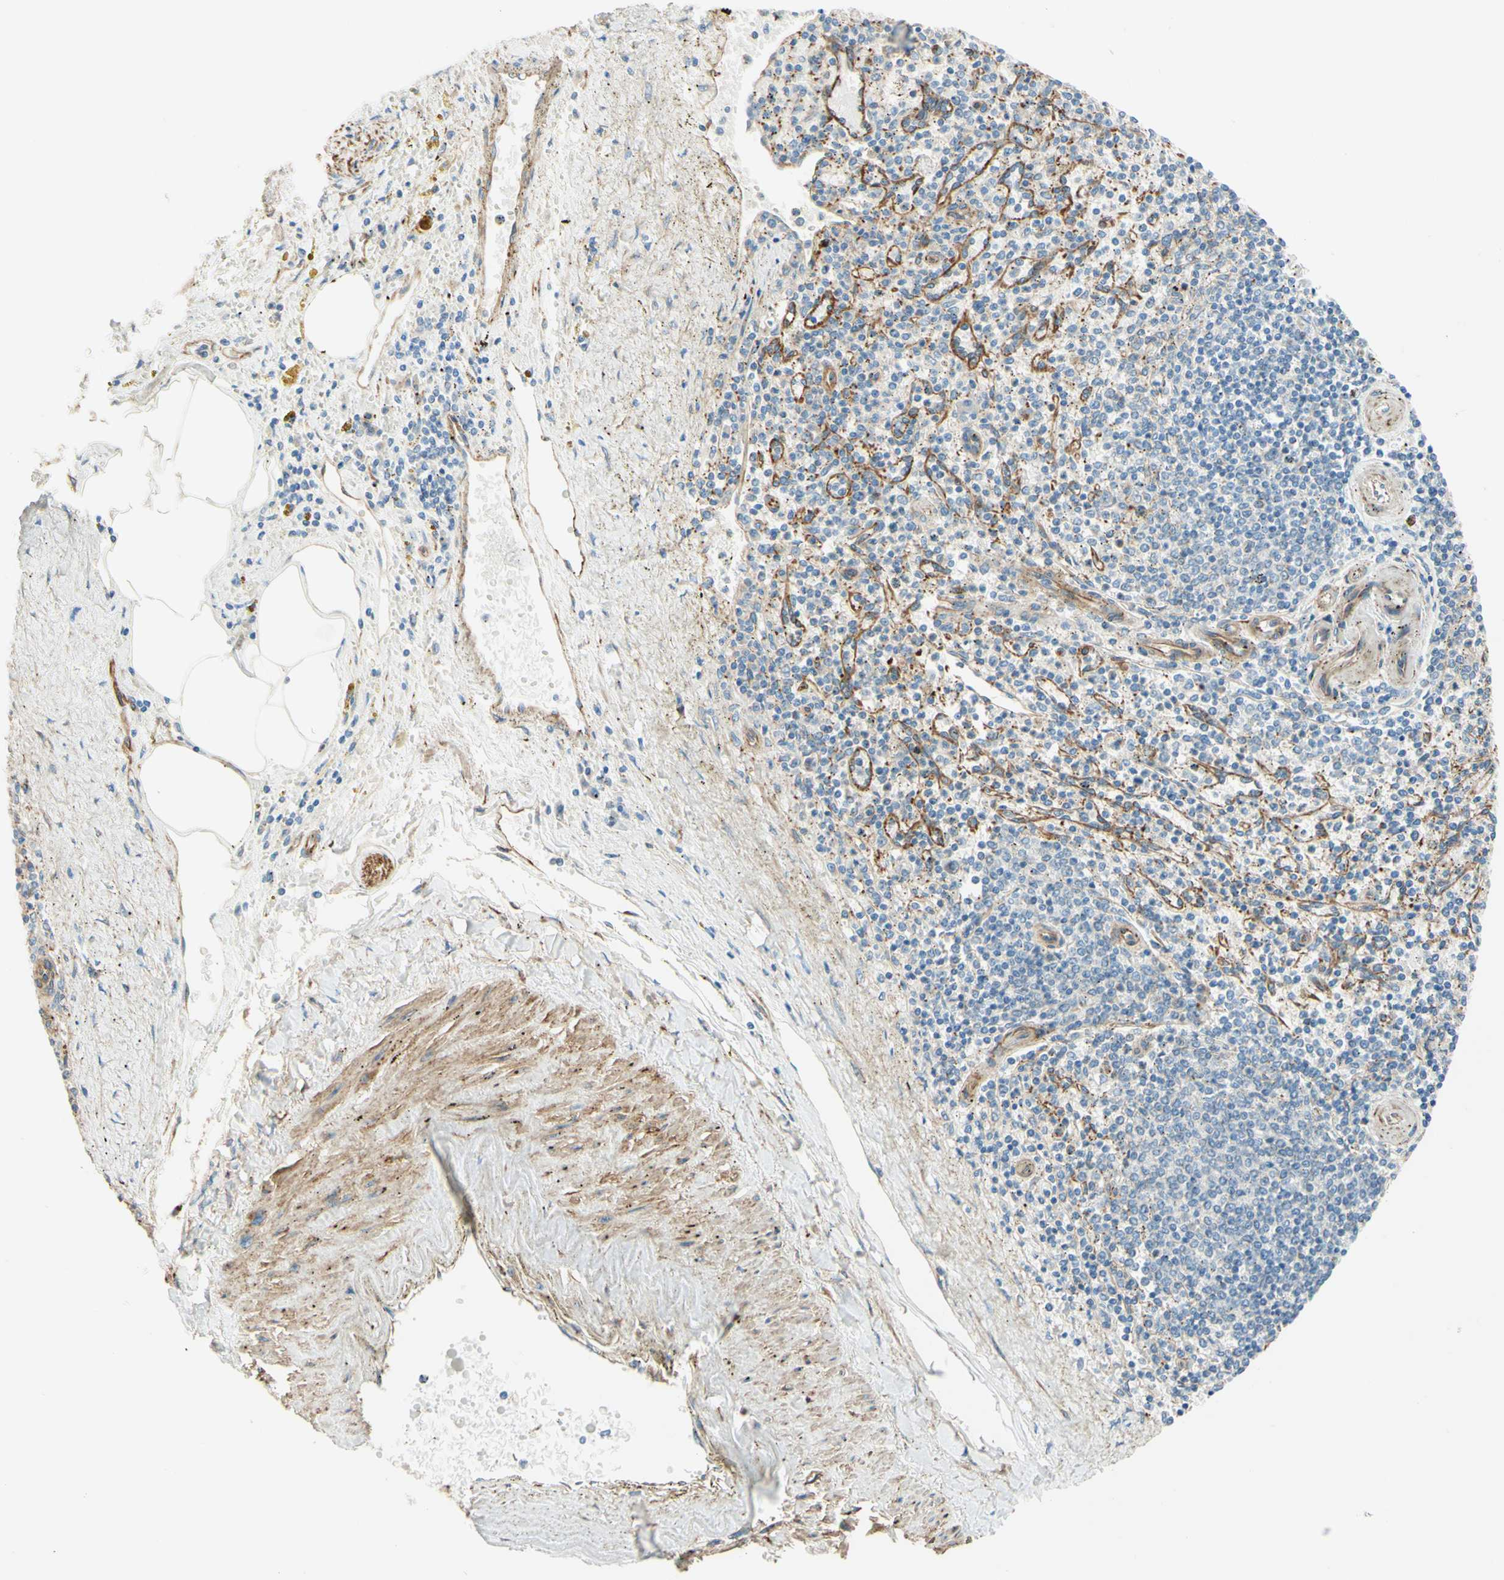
{"staining": {"intensity": "negative", "quantity": "none", "location": "none"}, "tissue": "spleen", "cell_type": "Cells in red pulp", "image_type": "normal", "snomed": [{"axis": "morphology", "description": "Normal tissue, NOS"}, {"axis": "topography", "description": "Spleen"}], "caption": "Micrograph shows no significant protein staining in cells in red pulp of normal spleen. (Immunohistochemistry (ihc), brightfield microscopy, high magnification).", "gene": "ENDOD1", "patient": {"sex": "male", "age": 72}}